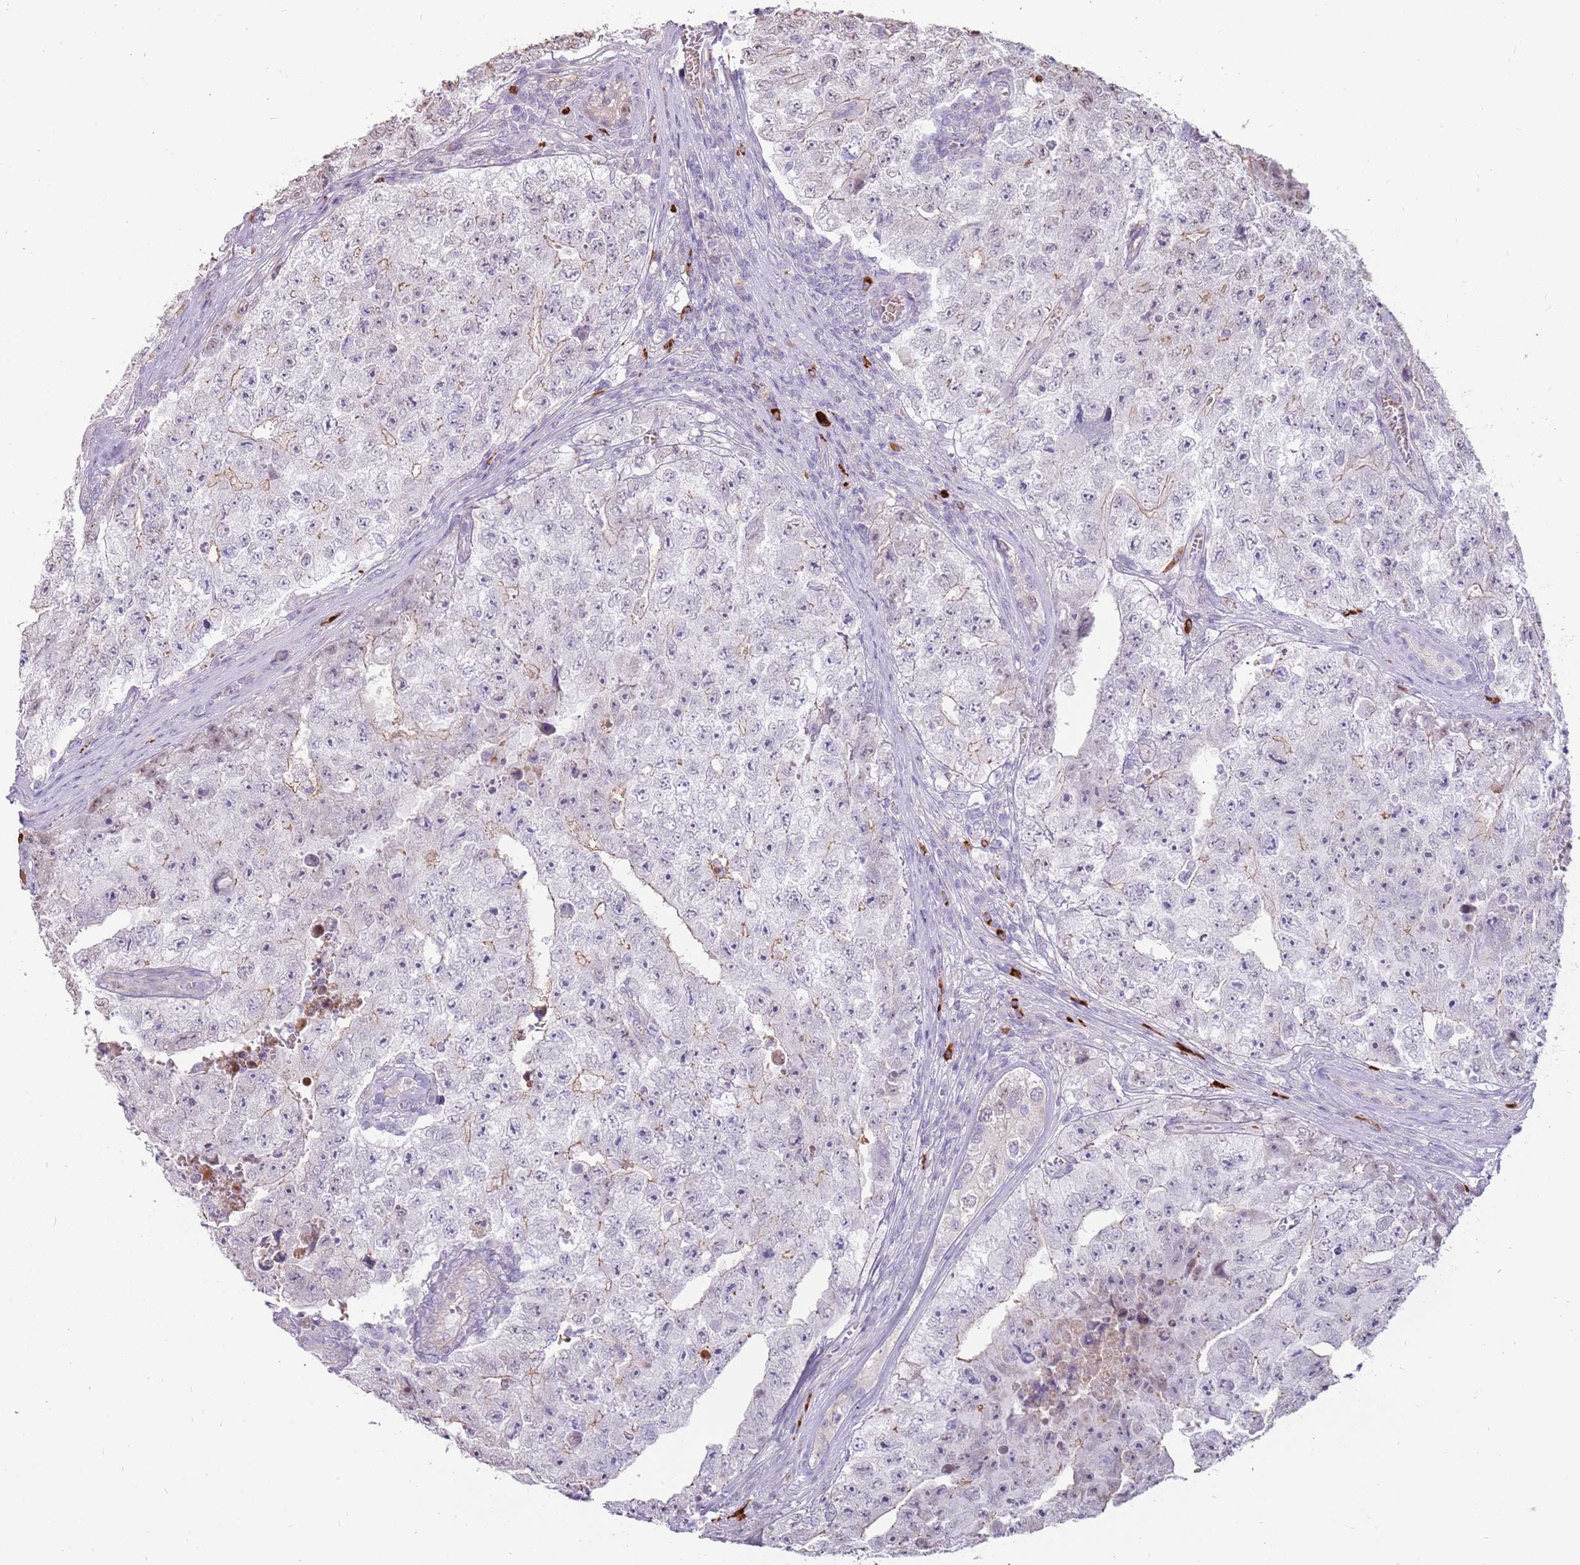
{"staining": {"intensity": "weak", "quantity": "<25%", "location": "cytoplasmic/membranous"}, "tissue": "testis cancer", "cell_type": "Tumor cells", "image_type": "cancer", "snomed": [{"axis": "morphology", "description": "Carcinoma, Embryonal, NOS"}, {"axis": "topography", "description": "Testis"}], "caption": "The IHC image has no significant staining in tumor cells of testis cancer tissue. Brightfield microscopy of immunohistochemistry (IHC) stained with DAB (brown) and hematoxylin (blue), captured at high magnification.", "gene": "MCUB", "patient": {"sex": "male", "age": 17}}